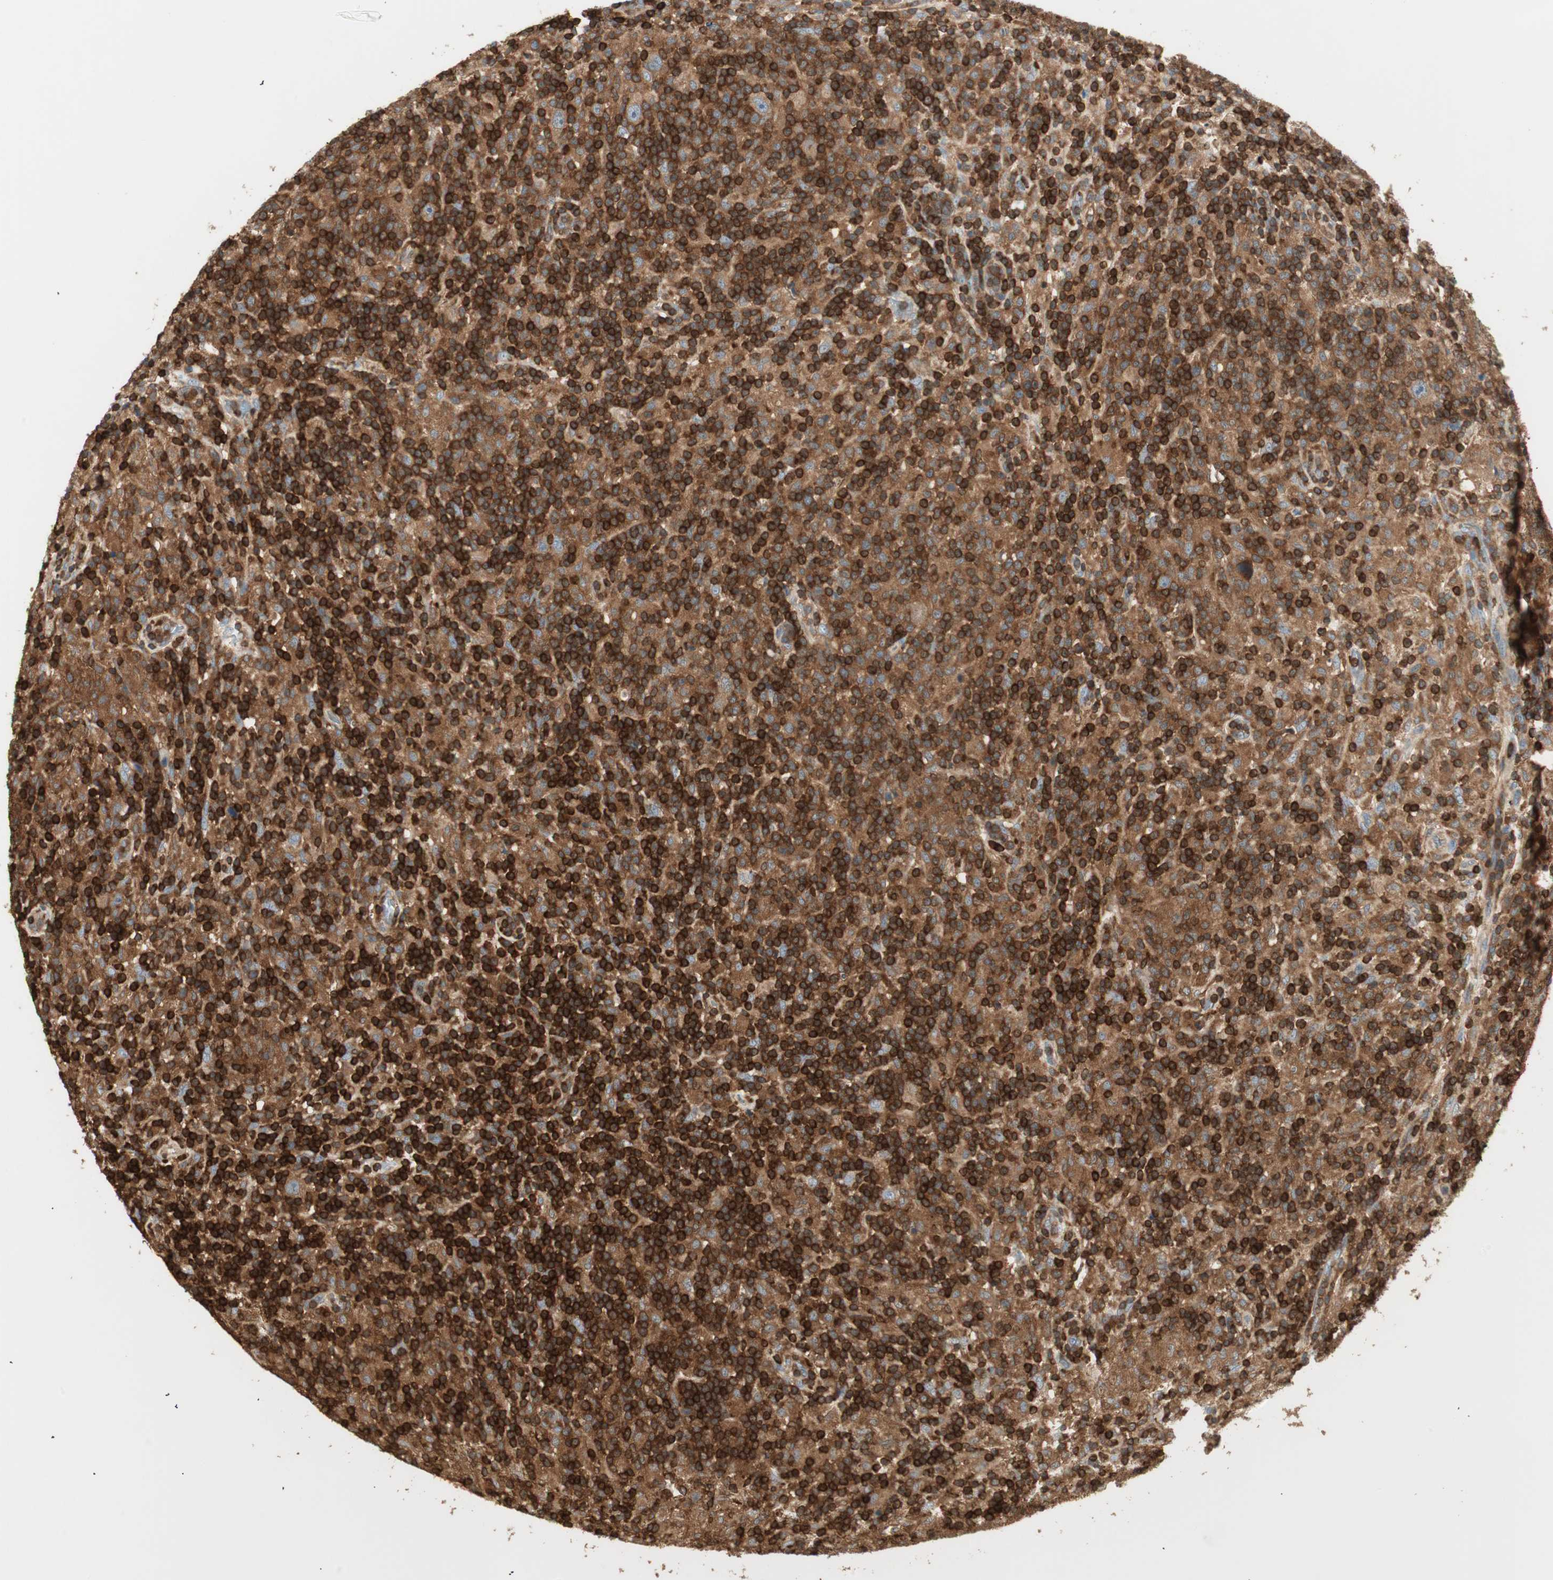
{"staining": {"intensity": "moderate", "quantity": ">75%", "location": "cytoplasmic/membranous"}, "tissue": "lymphoma", "cell_type": "Tumor cells", "image_type": "cancer", "snomed": [{"axis": "morphology", "description": "Hodgkin's disease, NOS"}, {"axis": "topography", "description": "Lymph node"}], "caption": "Hodgkin's disease stained with a brown dye shows moderate cytoplasmic/membranous positive staining in approximately >75% of tumor cells.", "gene": "CRLF3", "patient": {"sex": "male", "age": 70}}